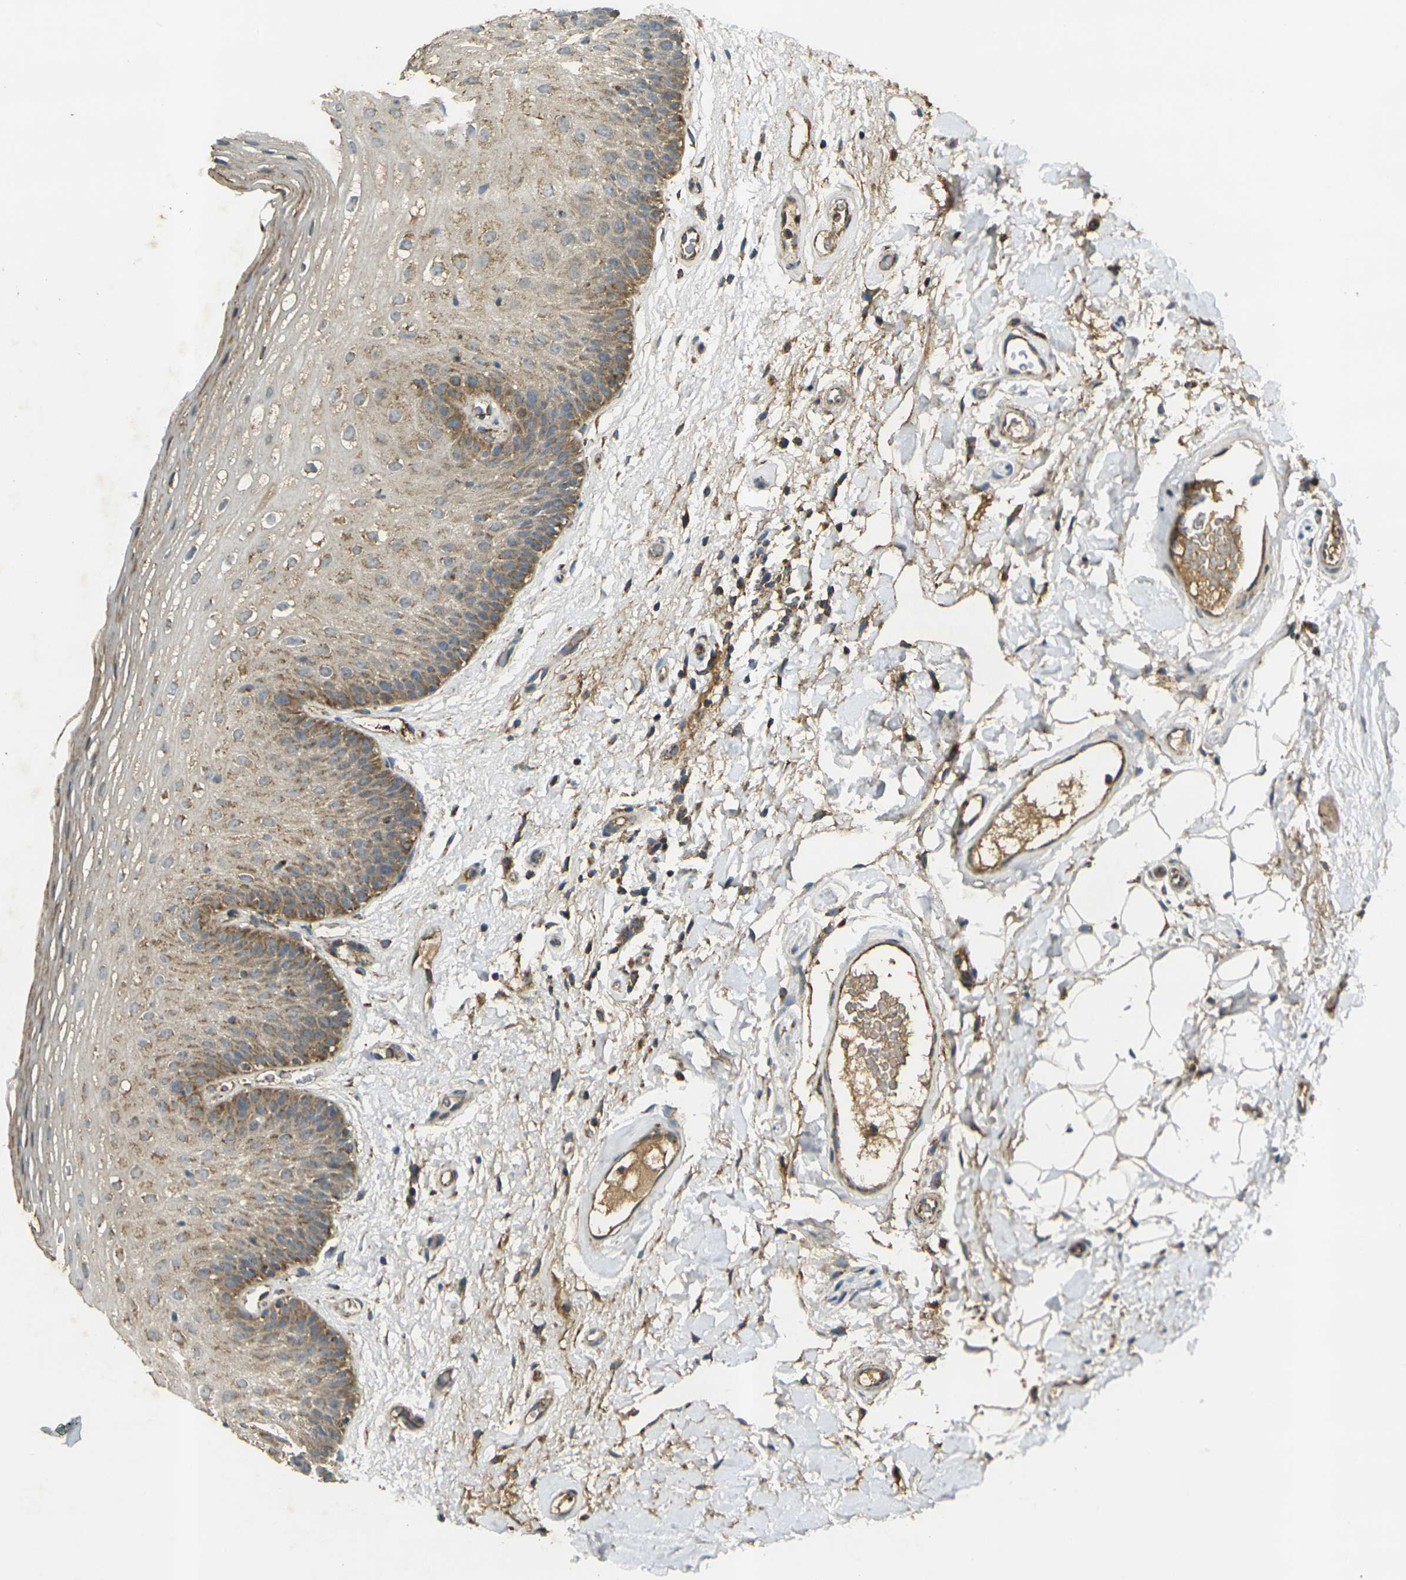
{"staining": {"intensity": "moderate", "quantity": ">75%", "location": "cytoplasmic/membranous"}, "tissue": "oral mucosa", "cell_type": "Squamous epithelial cells", "image_type": "normal", "snomed": [{"axis": "morphology", "description": "Normal tissue, NOS"}, {"axis": "morphology", "description": "Squamous cell carcinoma, NOS"}, {"axis": "topography", "description": "Skeletal muscle"}, {"axis": "topography", "description": "Oral tissue"}], "caption": "Immunohistochemical staining of benign oral mucosa exhibits medium levels of moderate cytoplasmic/membranous positivity in about >75% of squamous epithelial cells. (Stains: DAB (3,3'-diaminobenzidine) in brown, nuclei in blue, Microscopy: brightfield microscopy at high magnification).", "gene": "IGF1R", "patient": {"sex": "male", "age": 71}}